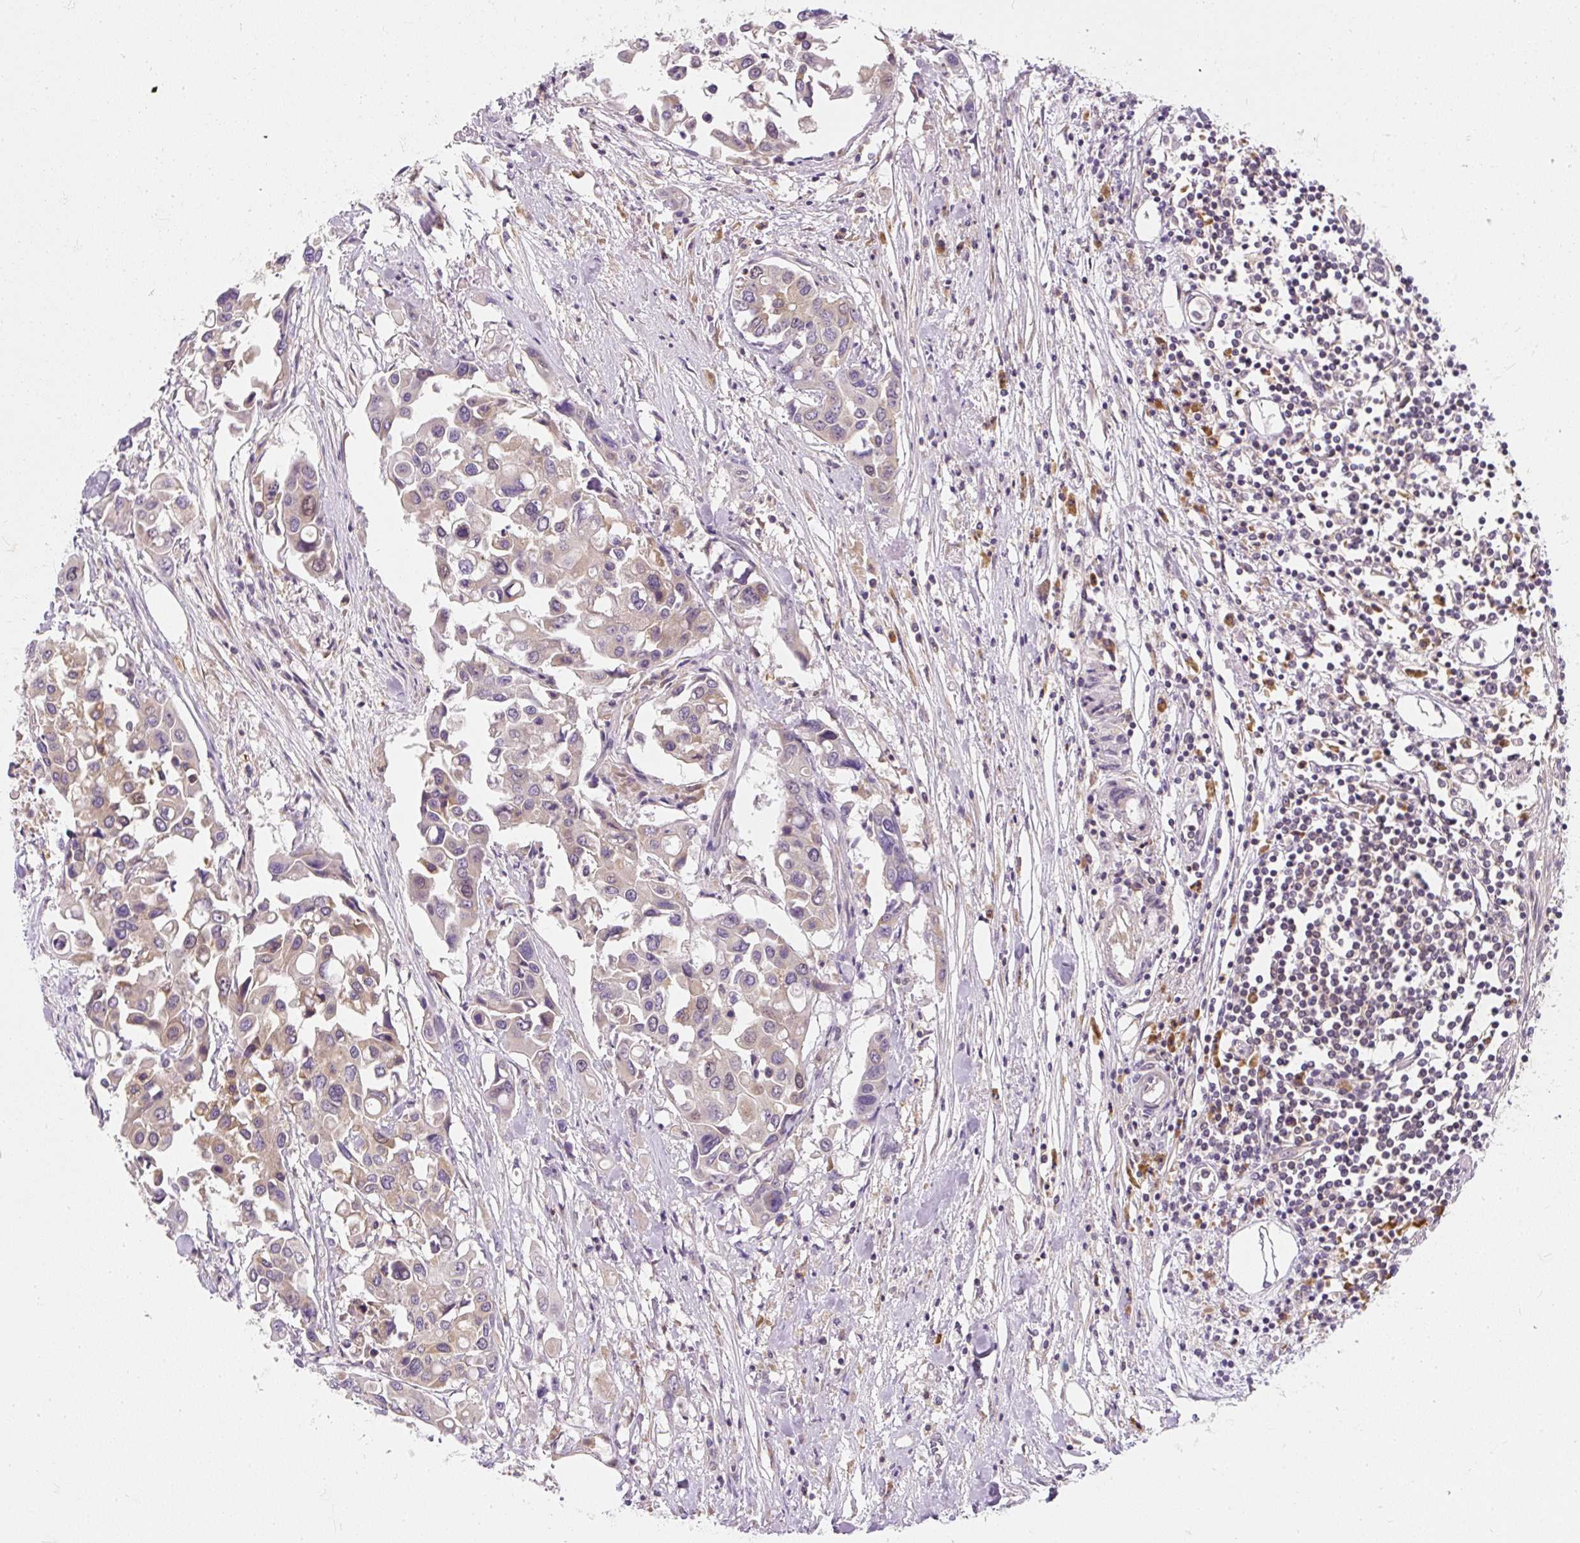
{"staining": {"intensity": "weak", "quantity": "25%-75%", "location": "cytoplasmic/membranous,nuclear"}, "tissue": "colorectal cancer", "cell_type": "Tumor cells", "image_type": "cancer", "snomed": [{"axis": "morphology", "description": "Adenocarcinoma, NOS"}, {"axis": "topography", "description": "Colon"}], "caption": "Human colorectal cancer stained with a protein marker exhibits weak staining in tumor cells.", "gene": "CYP20A1", "patient": {"sex": "male", "age": 77}}